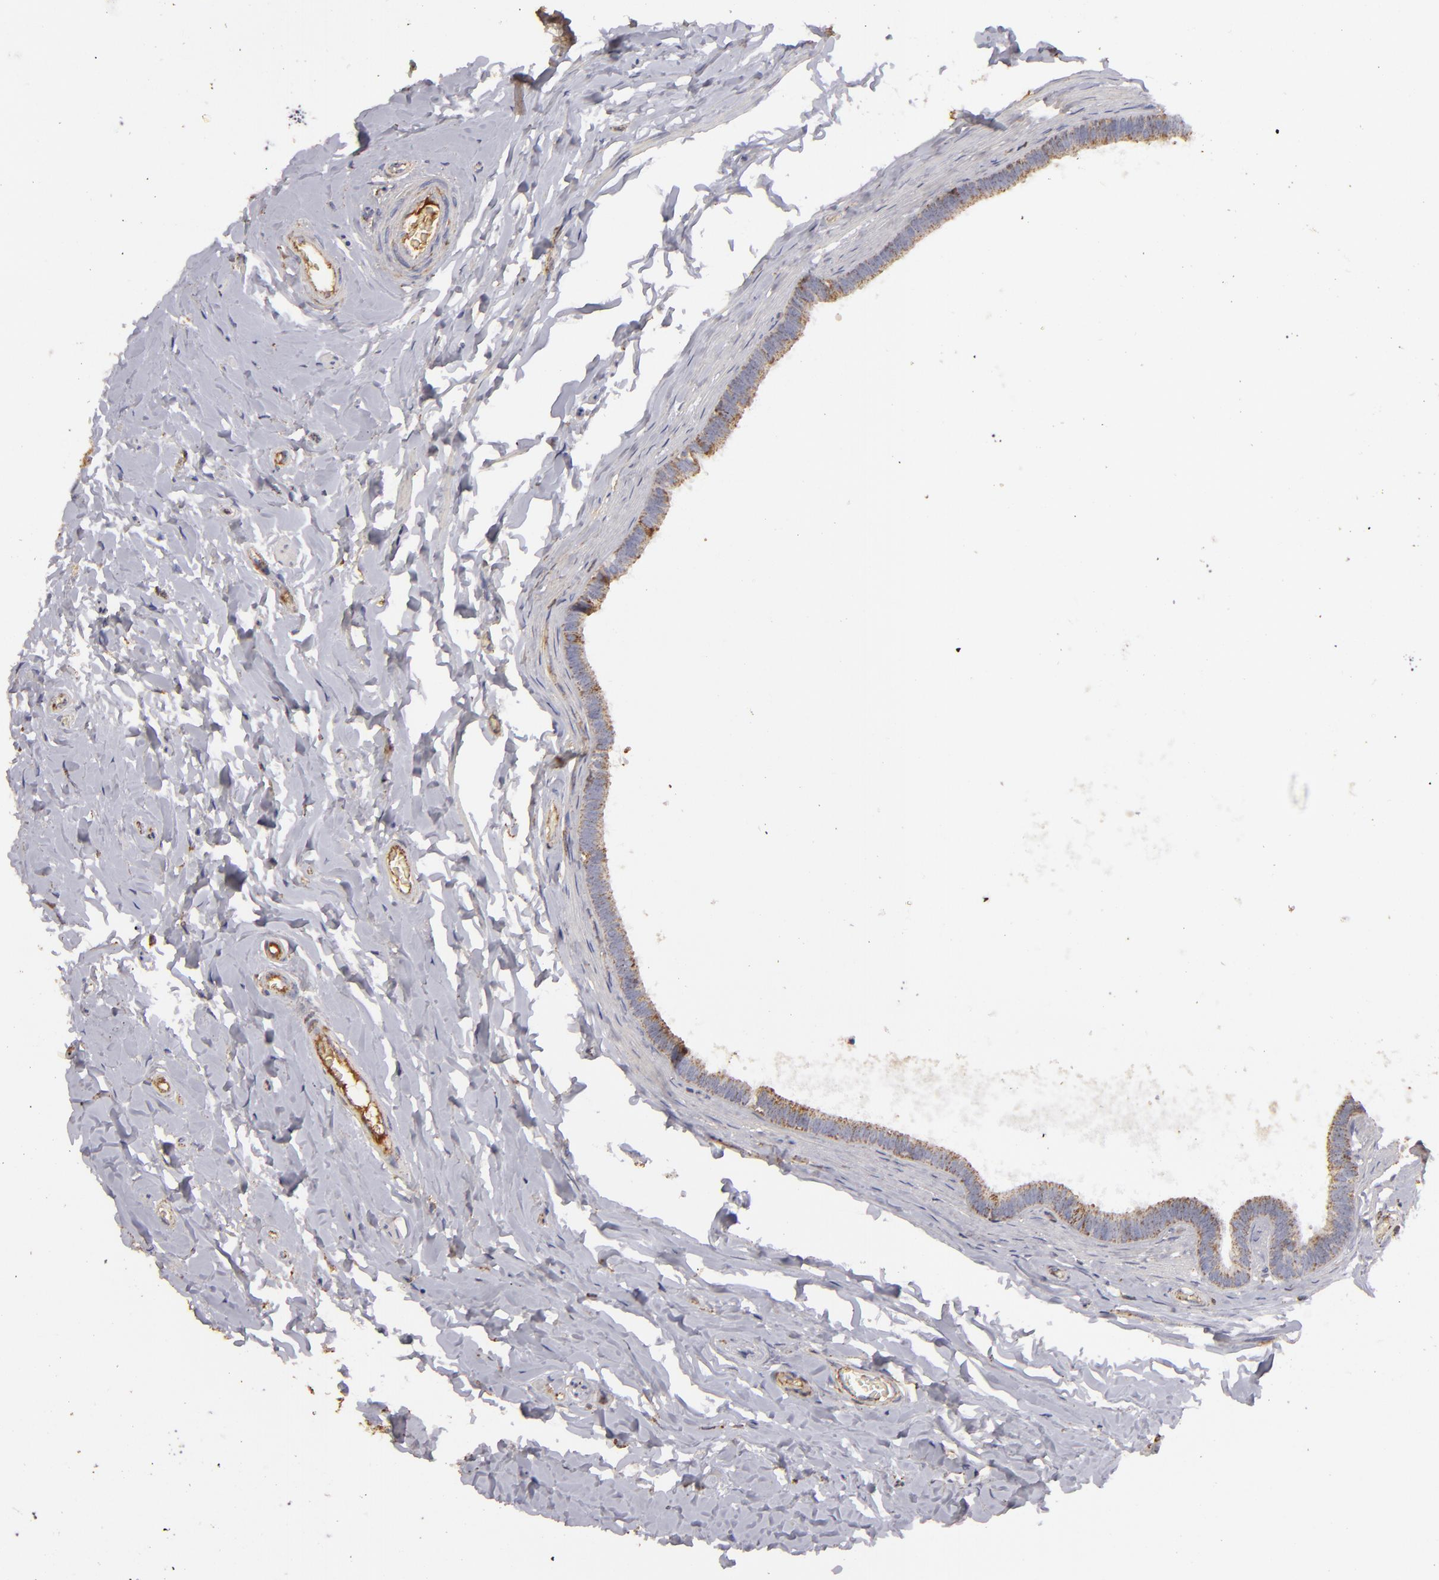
{"staining": {"intensity": "weak", "quantity": ">75%", "location": "cytoplasmic/membranous"}, "tissue": "epididymis", "cell_type": "Glandular cells", "image_type": "normal", "snomed": [{"axis": "morphology", "description": "Normal tissue, NOS"}, {"axis": "topography", "description": "Epididymis"}], "caption": "High-magnification brightfield microscopy of unremarkable epididymis stained with DAB (3,3'-diaminobenzidine) (brown) and counterstained with hematoxylin (blue). glandular cells exhibit weak cytoplasmic/membranous expression is present in about>75% of cells.", "gene": "CFB", "patient": {"sex": "male", "age": 26}}